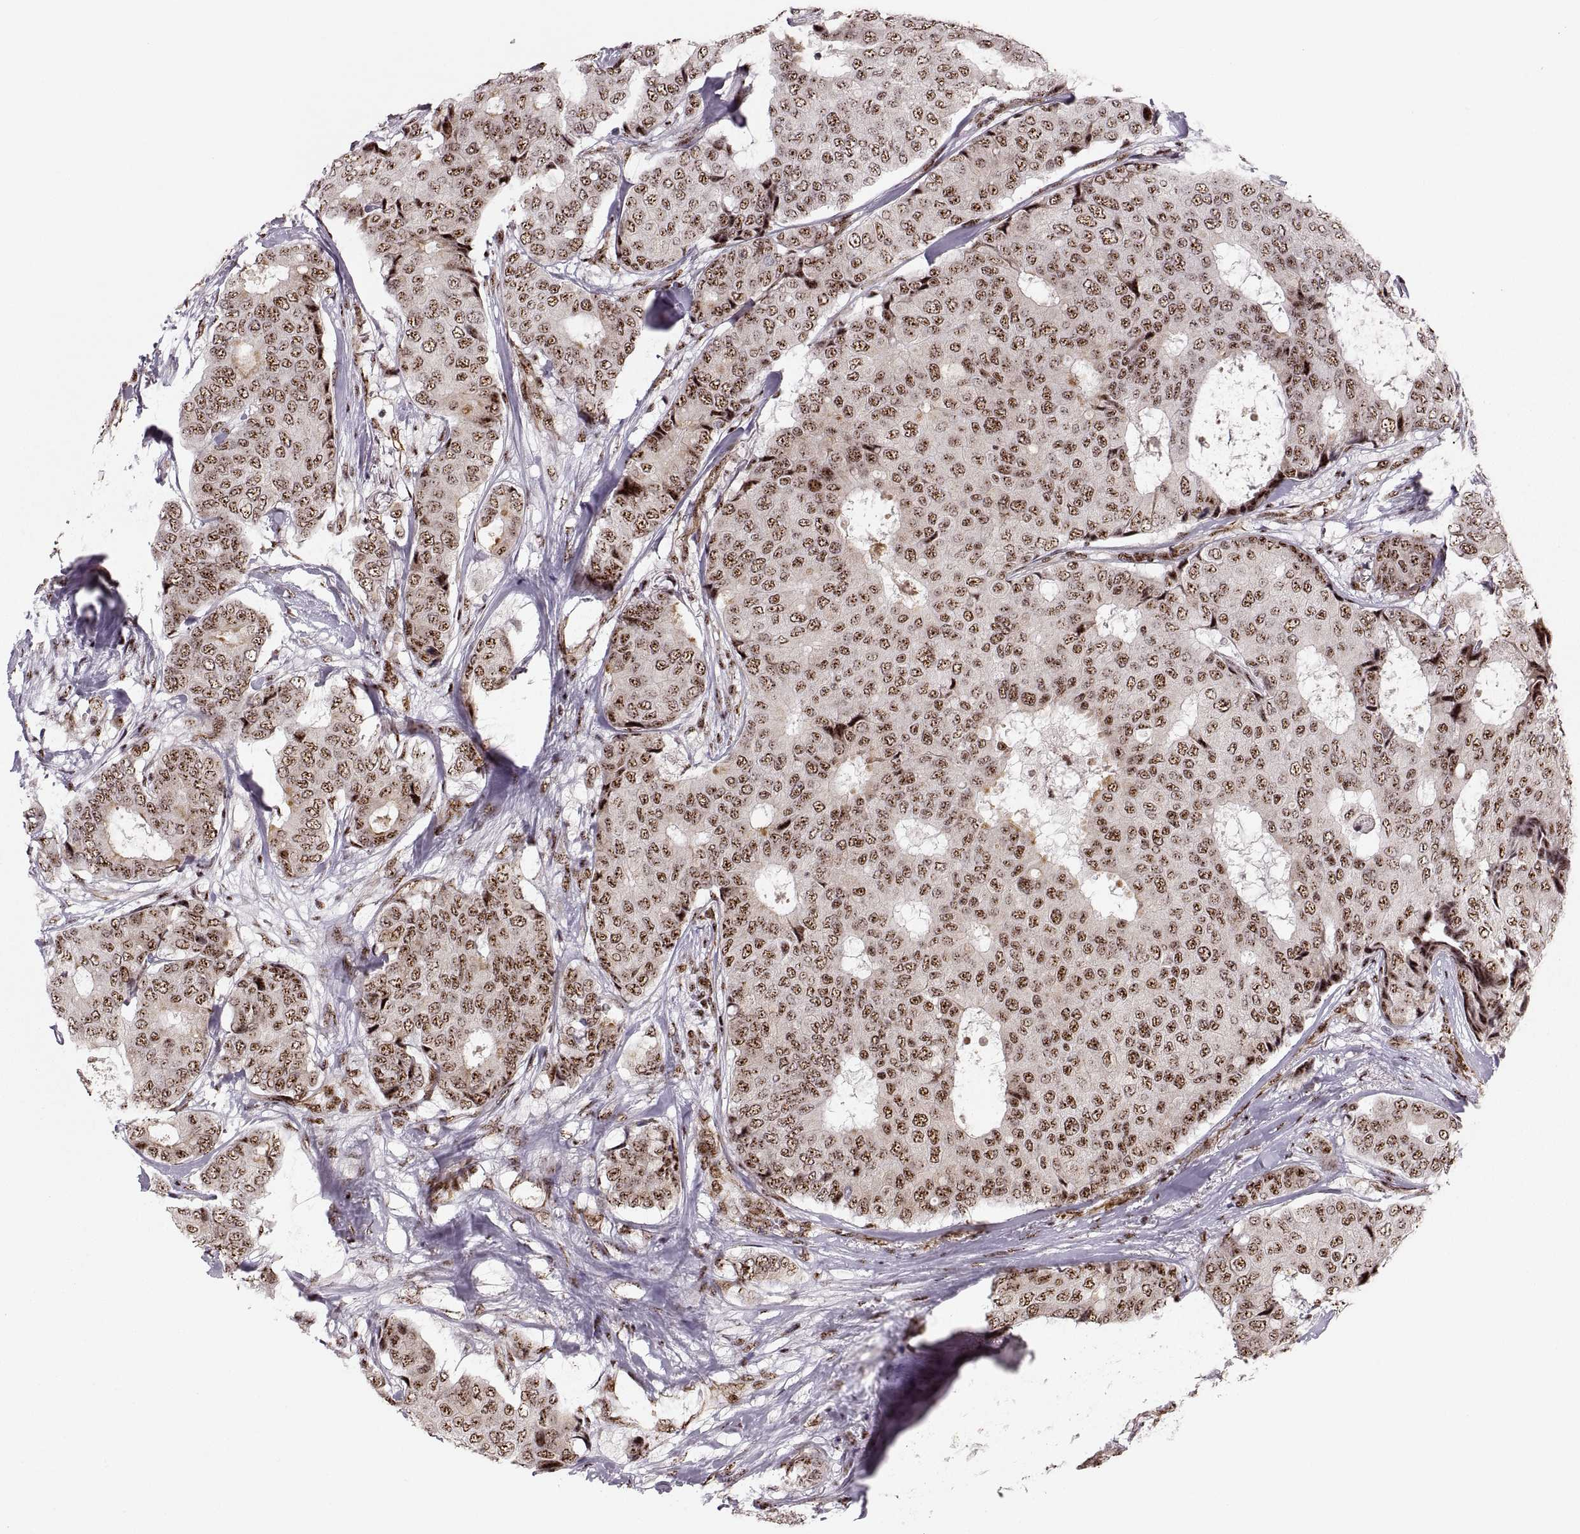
{"staining": {"intensity": "strong", "quantity": ">75%", "location": "nuclear"}, "tissue": "breast cancer", "cell_type": "Tumor cells", "image_type": "cancer", "snomed": [{"axis": "morphology", "description": "Duct carcinoma"}, {"axis": "topography", "description": "Breast"}], "caption": "The micrograph exhibits a brown stain indicating the presence of a protein in the nuclear of tumor cells in invasive ductal carcinoma (breast). The staining was performed using DAB (3,3'-diaminobenzidine) to visualize the protein expression in brown, while the nuclei were stained in blue with hematoxylin (Magnification: 20x).", "gene": "ZCCHC17", "patient": {"sex": "female", "age": 75}}